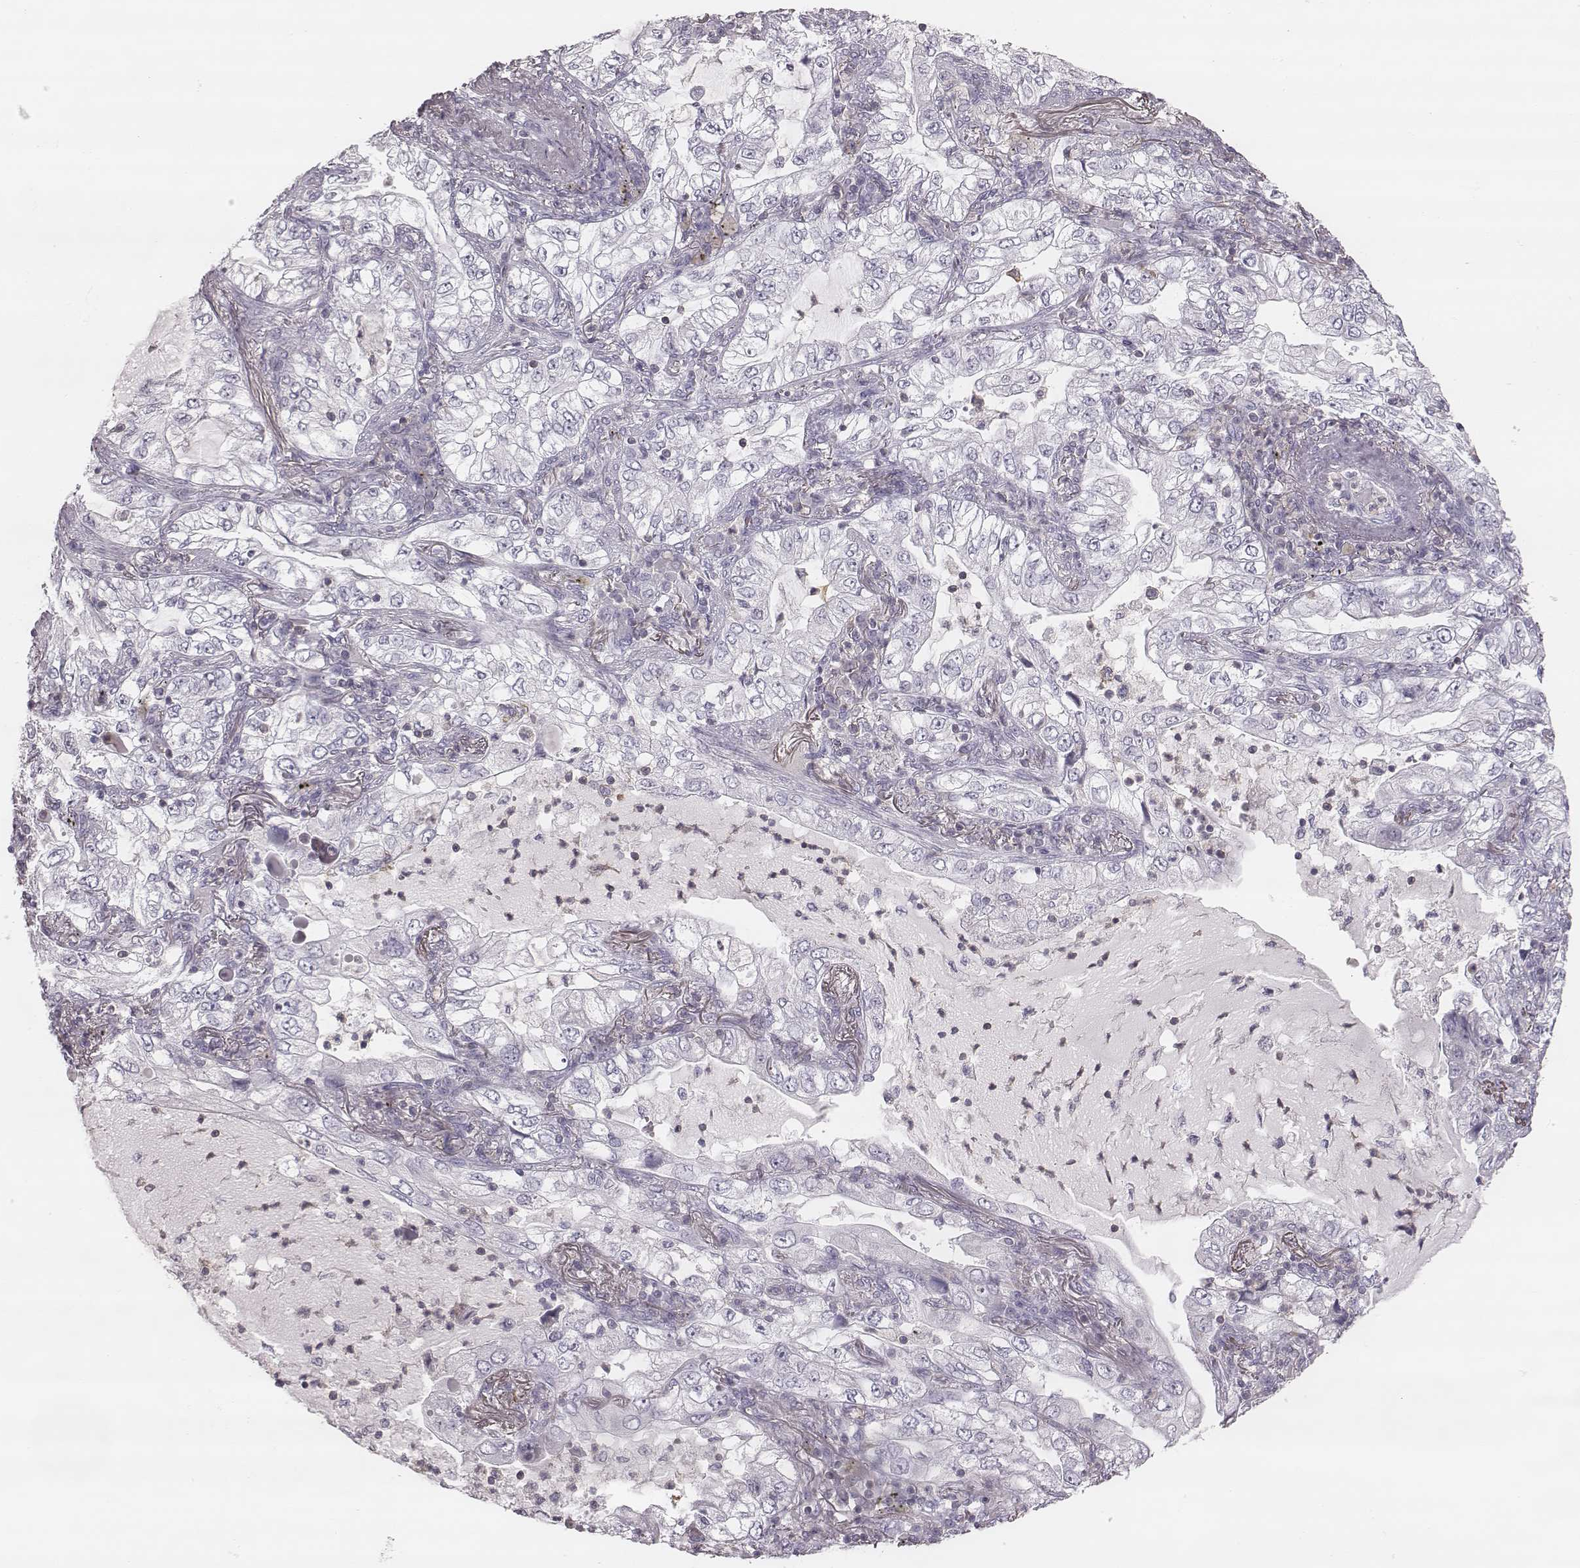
{"staining": {"intensity": "negative", "quantity": "none", "location": "none"}, "tissue": "lung cancer", "cell_type": "Tumor cells", "image_type": "cancer", "snomed": [{"axis": "morphology", "description": "Adenocarcinoma, NOS"}, {"axis": "topography", "description": "Lung"}], "caption": "A micrograph of lung cancer stained for a protein reveals no brown staining in tumor cells.", "gene": "ZNF365", "patient": {"sex": "female", "age": 73}}